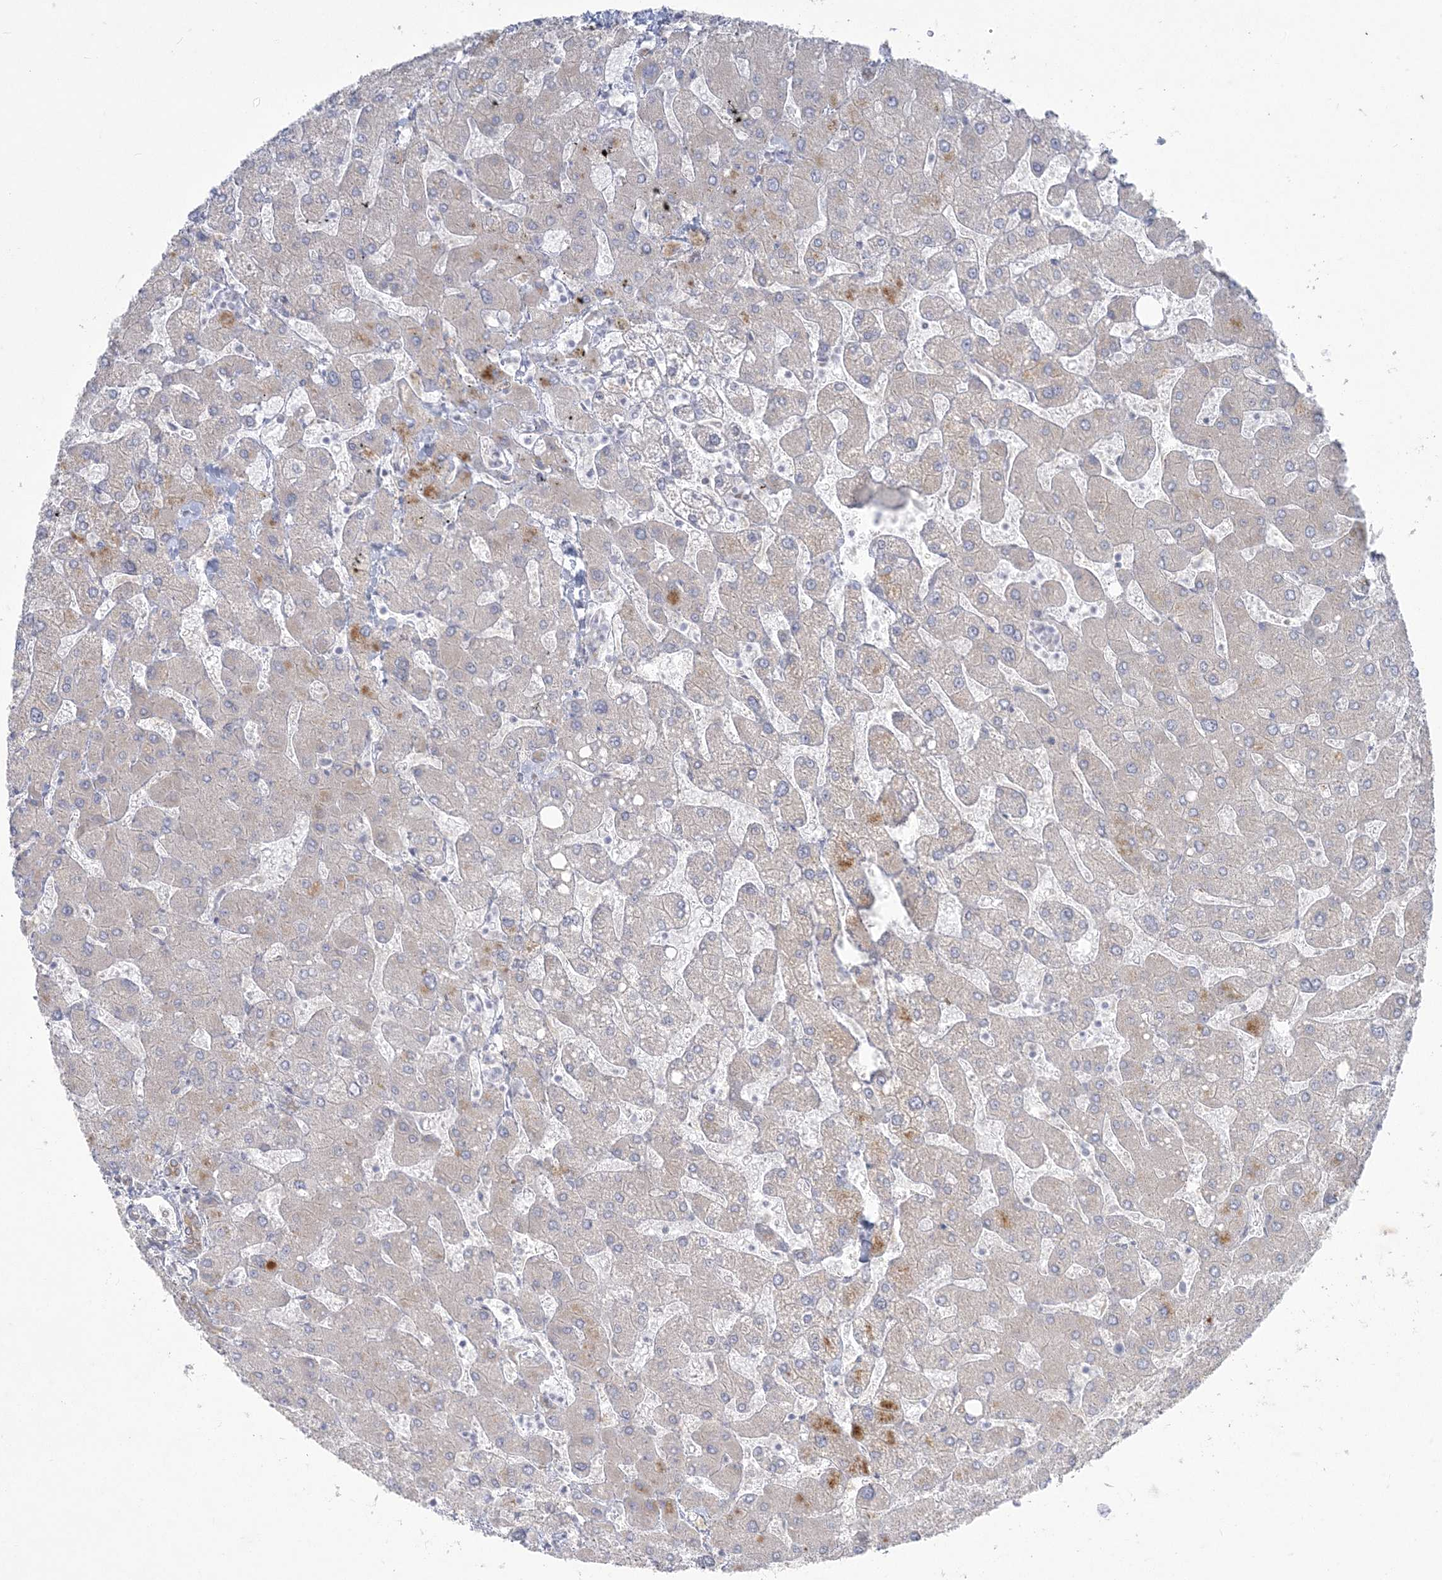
{"staining": {"intensity": "negative", "quantity": "none", "location": "none"}, "tissue": "liver", "cell_type": "Cholangiocytes", "image_type": "normal", "snomed": [{"axis": "morphology", "description": "Normal tissue, NOS"}, {"axis": "topography", "description": "Liver"}], "caption": "Immunohistochemistry photomicrograph of benign liver: human liver stained with DAB displays no significant protein staining in cholangiocytes.", "gene": "ZC3H6", "patient": {"sex": "male", "age": 55}}